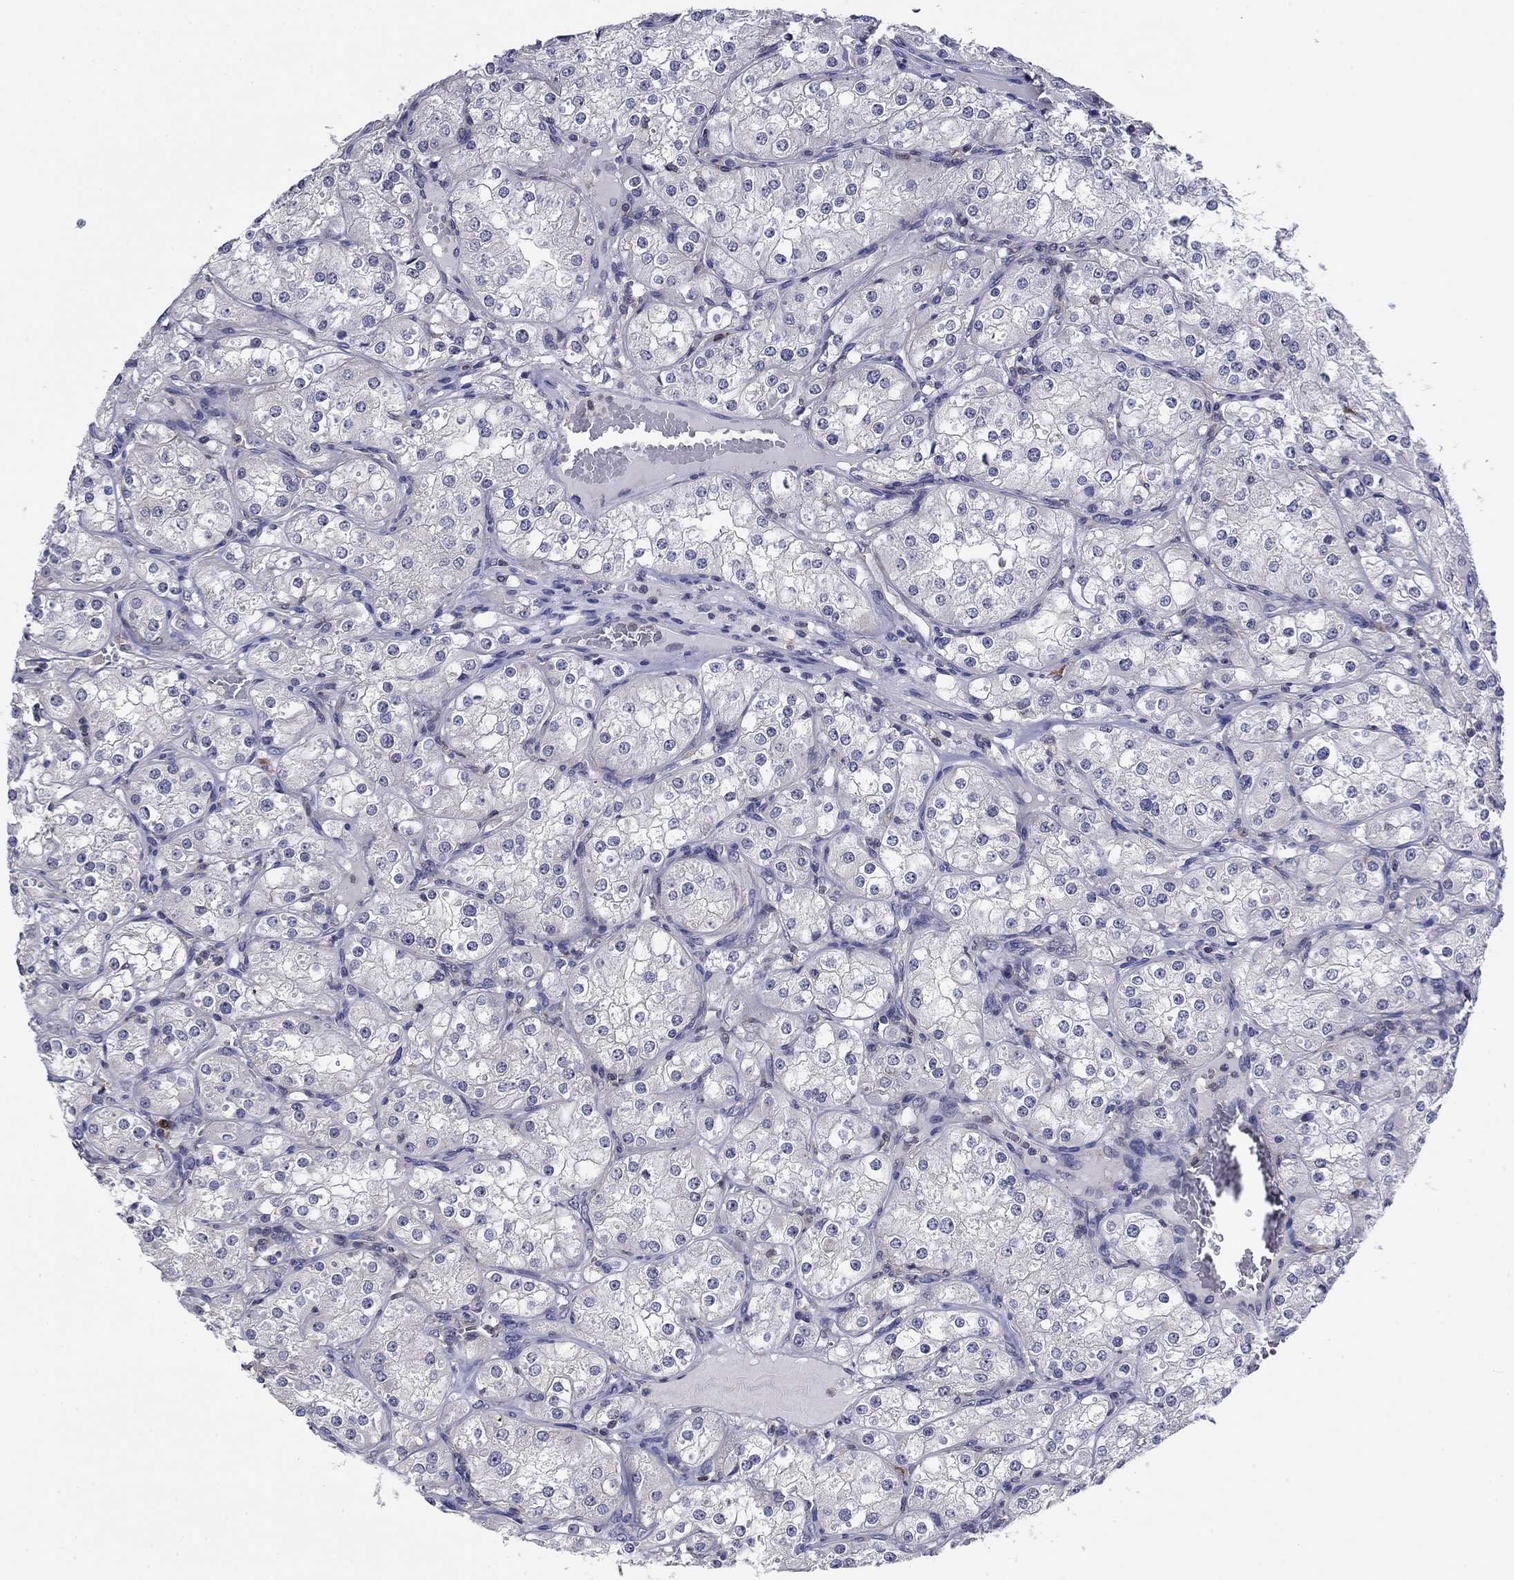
{"staining": {"intensity": "negative", "quantity": "none", "location": "none"}, "tissue": "renal cancer", "cell_type": "Tumor cells", "image_type": "cancer", "snomed": [{"axis": "morphology", "description": "Adenocarcinoma, NOS"}, {"axis": "topography", "description": "Kidney"}], "caption": "Tumor cells show no significant staining in adenocarcinoma (renal).", "gene": "POU2F2", "patient": {"sex": "male", "age": 77}}